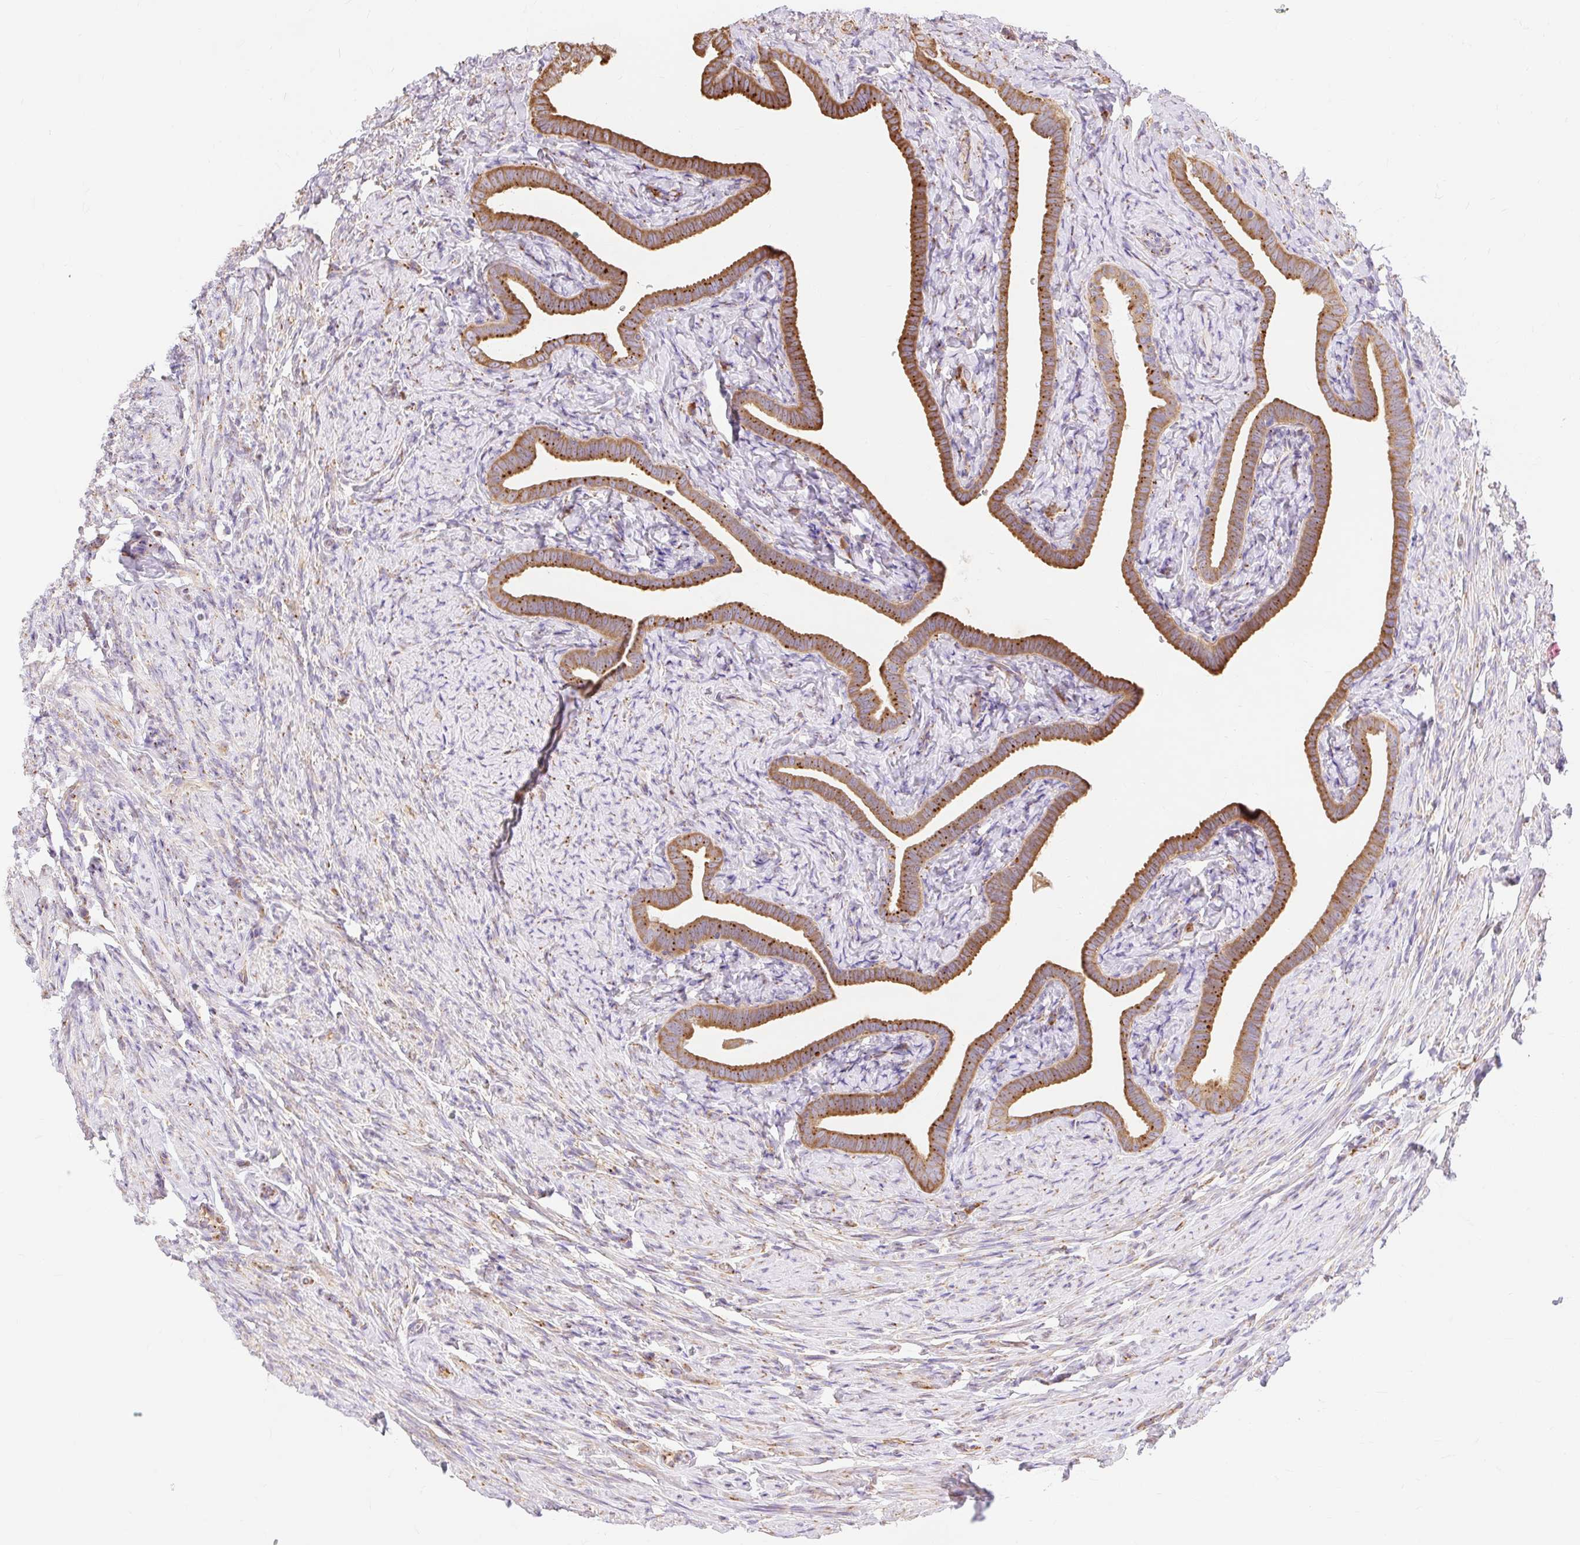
{"staining": {"intensity": "moderate", "quantity": ">75%", "location": "cytoplasmic/membranous"}, "tissue": "fallopian tube", "cell_type": "Glandular cells", "image_type": "normal", "snomed": [{"axis": "morphology", "description": "Normal tissue, NOS"}, {"axis": "topography", "description": "Fallopian tube"}], "caption": "Immunohistochemical staining of unremarkable human fallopian tube reveals moderate cytoplasmic/membranous protein positivity in approximately >75% of glandular cells.", "gene": "ENSG00000260836", "patient": {"sex": "female", "age": 69}}